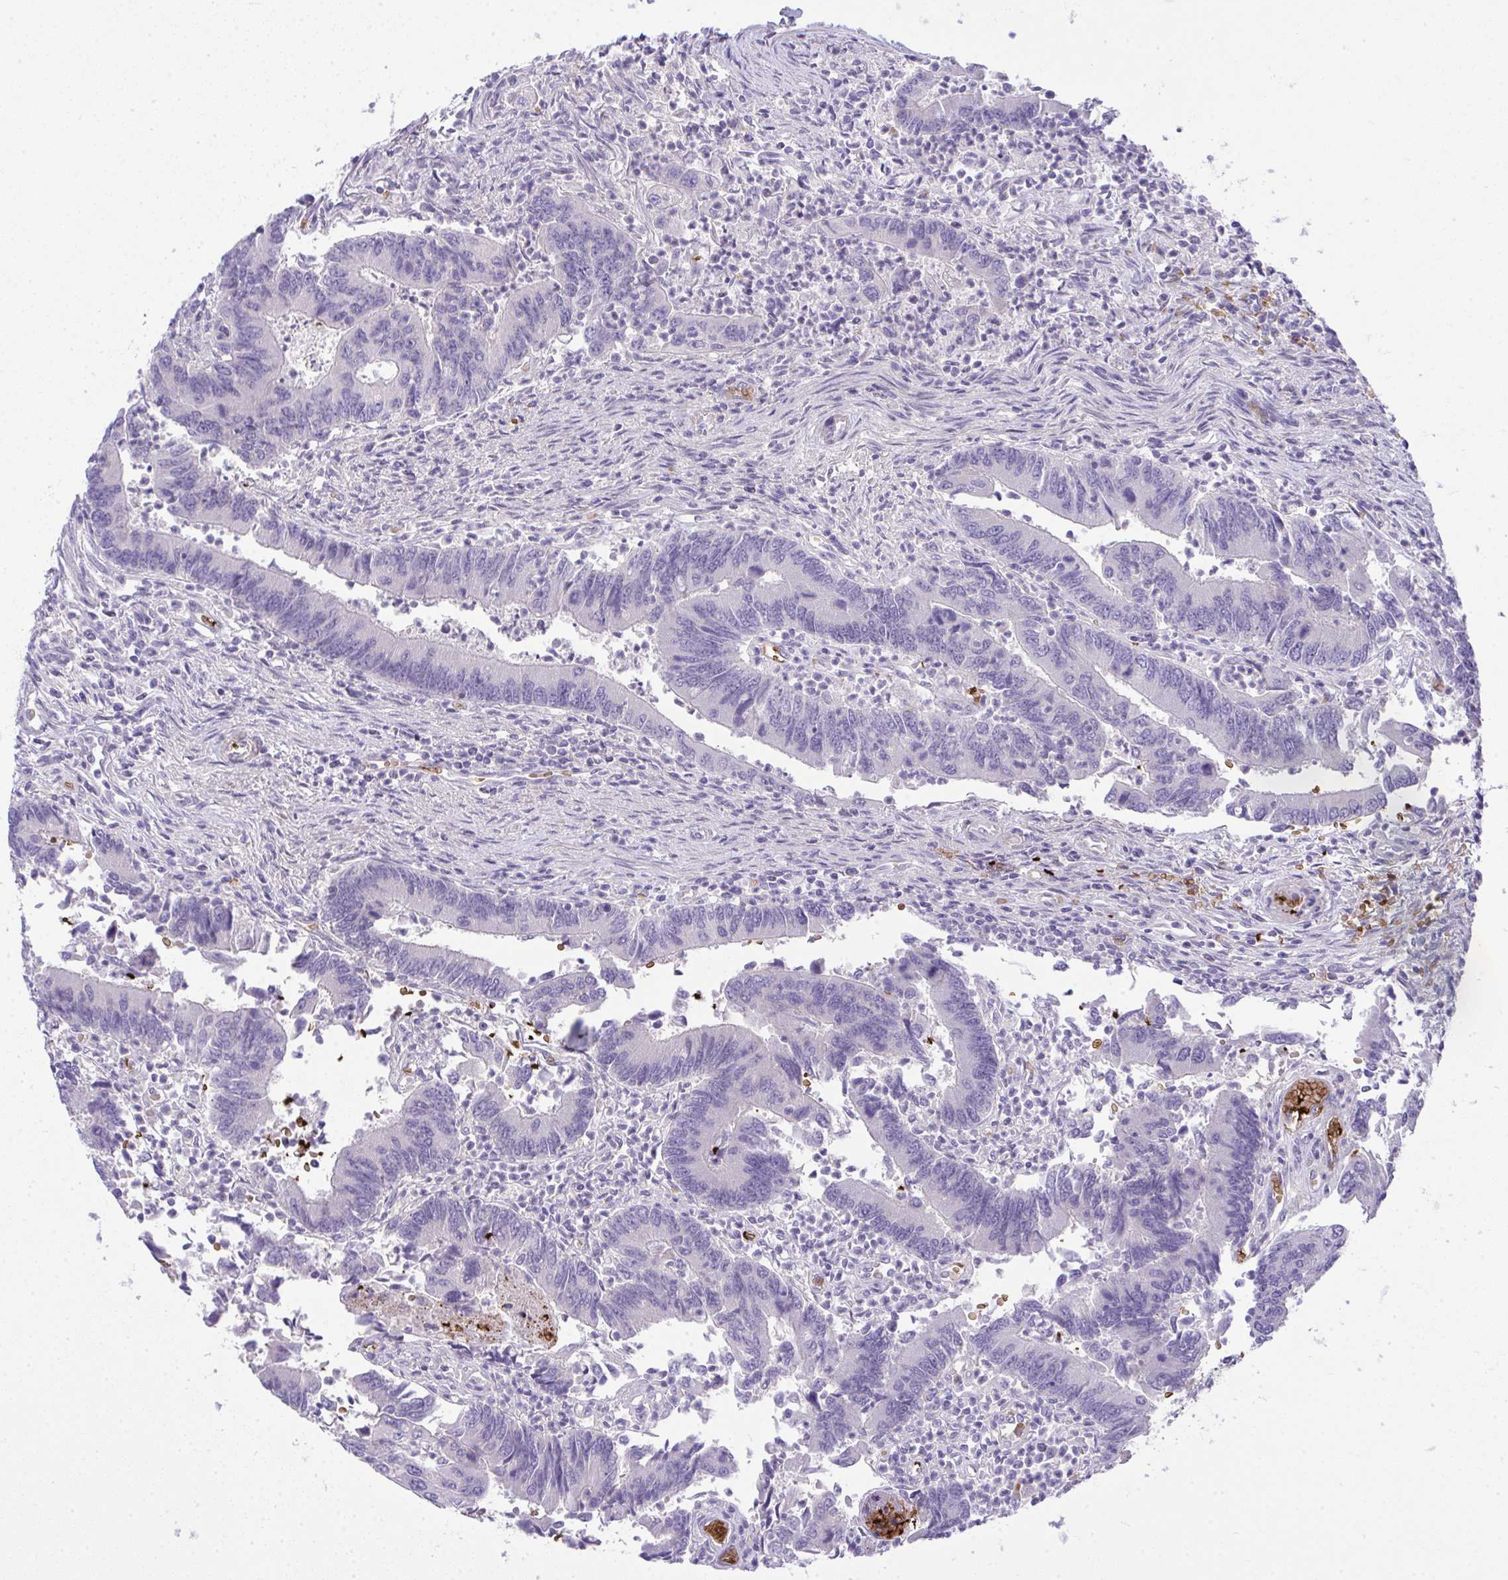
{"staining": {"intensity": "negative", "quantity": "none", "location": "none"}, "tissue": "colorectal cancer", "cell_type": "Tumor cells", "image_type": "cancer", "snomed": [{"axis": "morphology", "description": "Adenocarcinoma, NOS"}, {"axis": "topography", "description": "Colon"}], "caption": "An image of colorectal cancer stained for a protein shows no brown staining in tumor cells.", "gene": "SPTB", "patient": {"sex": "female", "age": 67}}